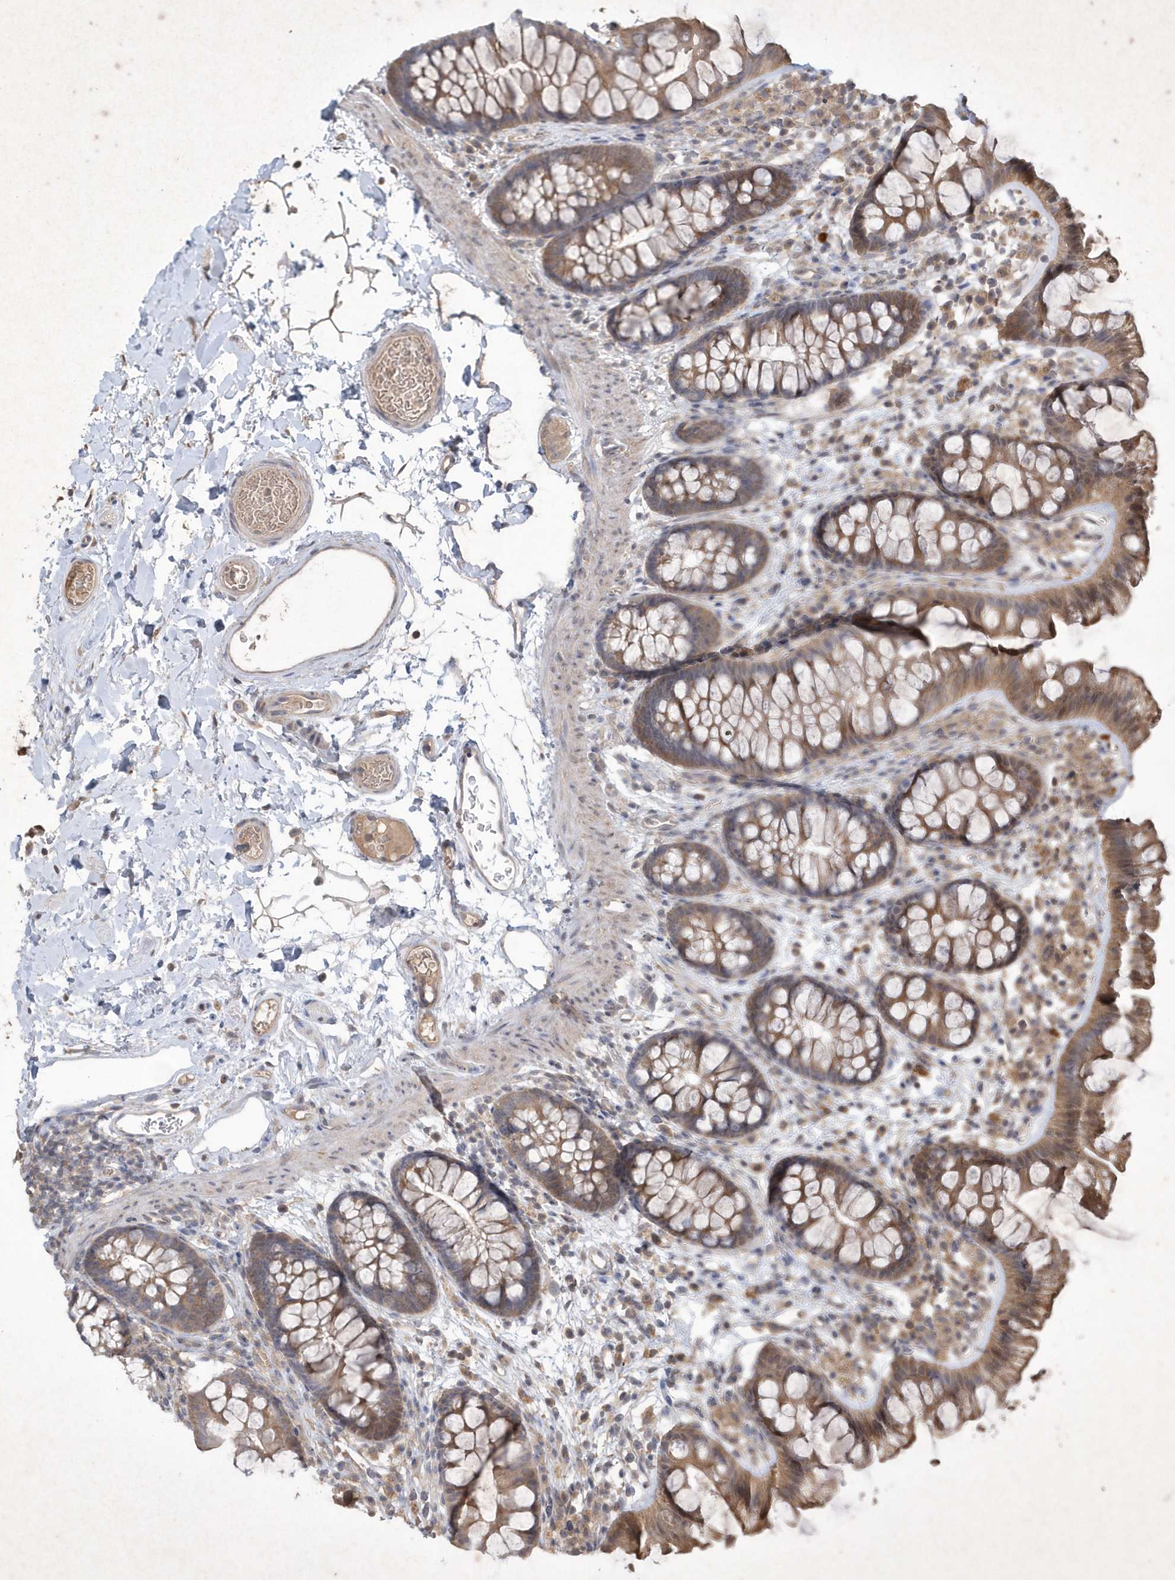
{"staining": {"intensity": "moderate", "quantity": ">75%", "location": "cytoplasmic/membranous"}, "tissue": "colon", "cell_type": "Endothelial cells", "image_type": "normal", "snomed": [{"axis": "morphology", "description": "Normal tissue, NOS"}, {"axis": "topography", "description": "Colon"}], "caption": "Immunohistochemistry (IHC) histopathology image of benign colon: human colon stained using IHC demonstrates medium levels of moderate protein expression localized specifically in the cytoplasmic/membranous of endothelial cells, appearing as a cytoplasmic/membranous brown color.", "gene": "AKR7A2", "patient": {"sex": "female", "age": 62}}